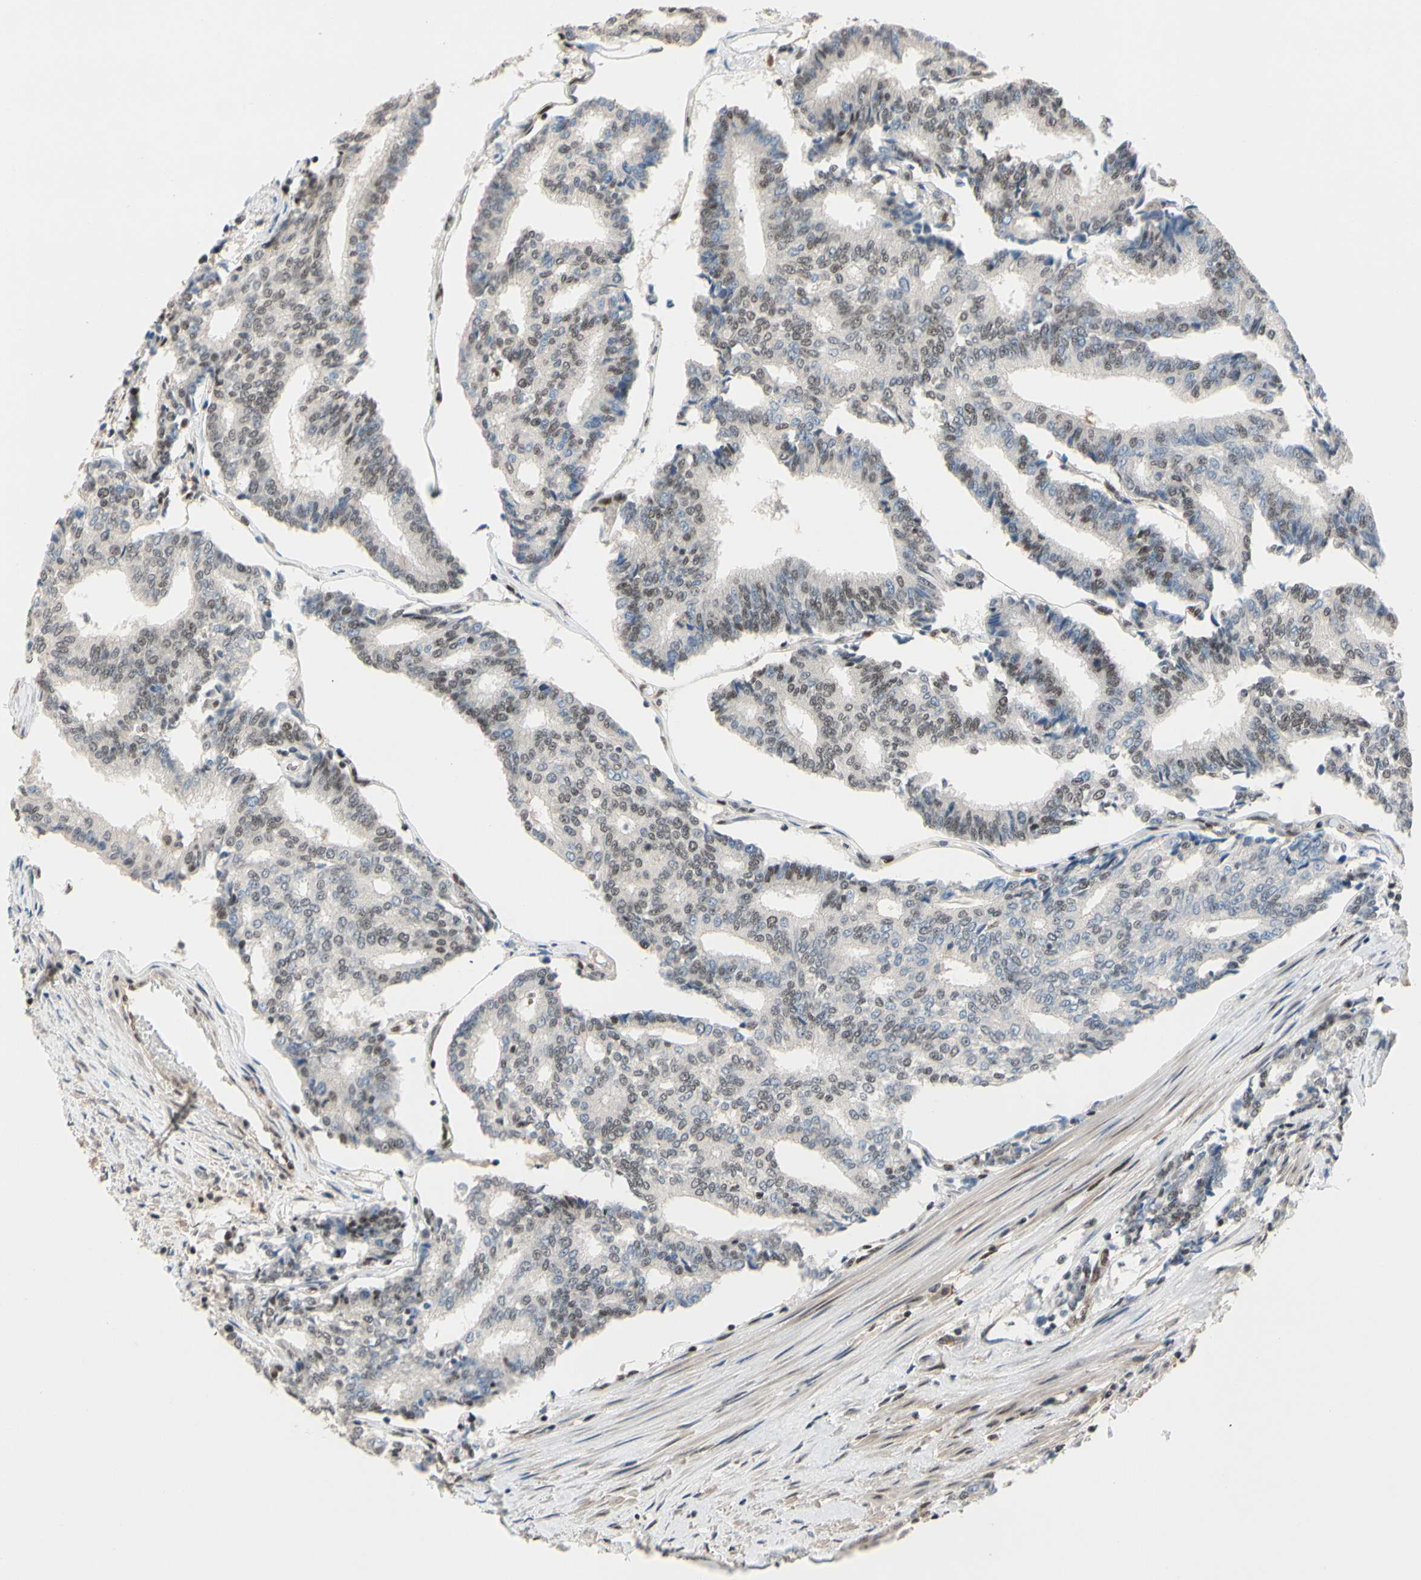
{"staining": {"intensity": "weak", "quantity": "25%-75%", "location": "nuclear"}, "tissue": "prostate cancer", "cell_type": "Tumor cells", "image_type": "cancer", "snomed": [{"axis": "morphology", "description": "Adenocarcinoma, High grade"}, {"axis": "topography", "description": "Prostate"}], "caption": "This is an image of immunohistochemistry (IHC) staining of prostate cancer (adenocarcinoma (high-grade)), which shows weak positivity in the nuclear of tumor cells.", "gene": "TAF4", "patient": {"sex": "male", "age": 55}}